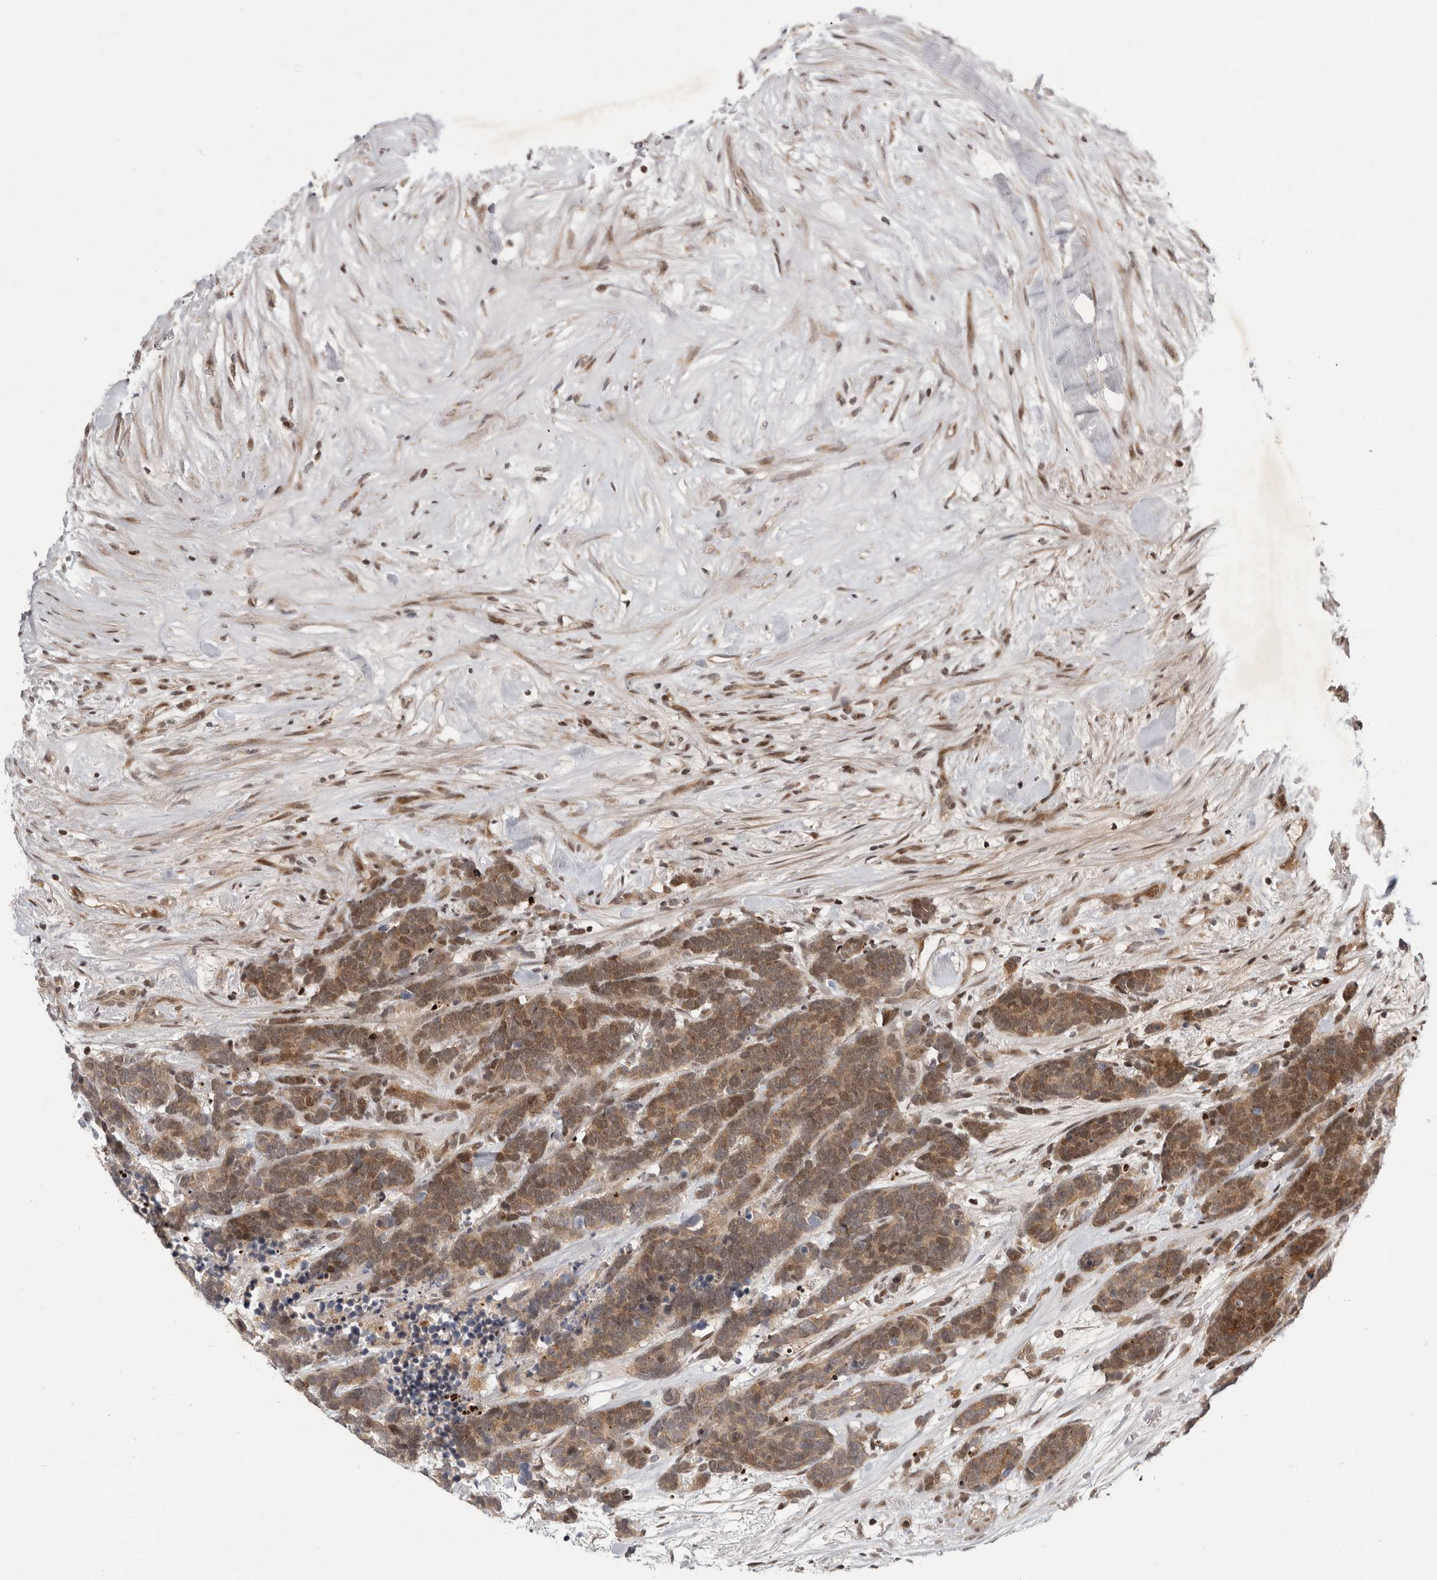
{"staining": {"intensity": "moderate", "quantity": ">75%", "location": "cytoplasmic/membranous,nuclear"}, "tissue": "carcinoid", "cell_type": "Tumor cells", "image_type": "cancer", "snomed": [{"axis": "morphology", "description": "Carcinoma, NOS"}, {"axis": "morphology", "description": "Carcinoid, malignant, NOS"}, {"axis": "topography", "description": "Urinary bladder"}], "caption": "The image displays immunohistochemical staining of carcinoid. There is moderate cytoplasmic/membranous and nuclear staining is seen in approximately >75% of tumor cells.", "gene": "RABIF", "patient": {"sex": "male", "age": 57}}